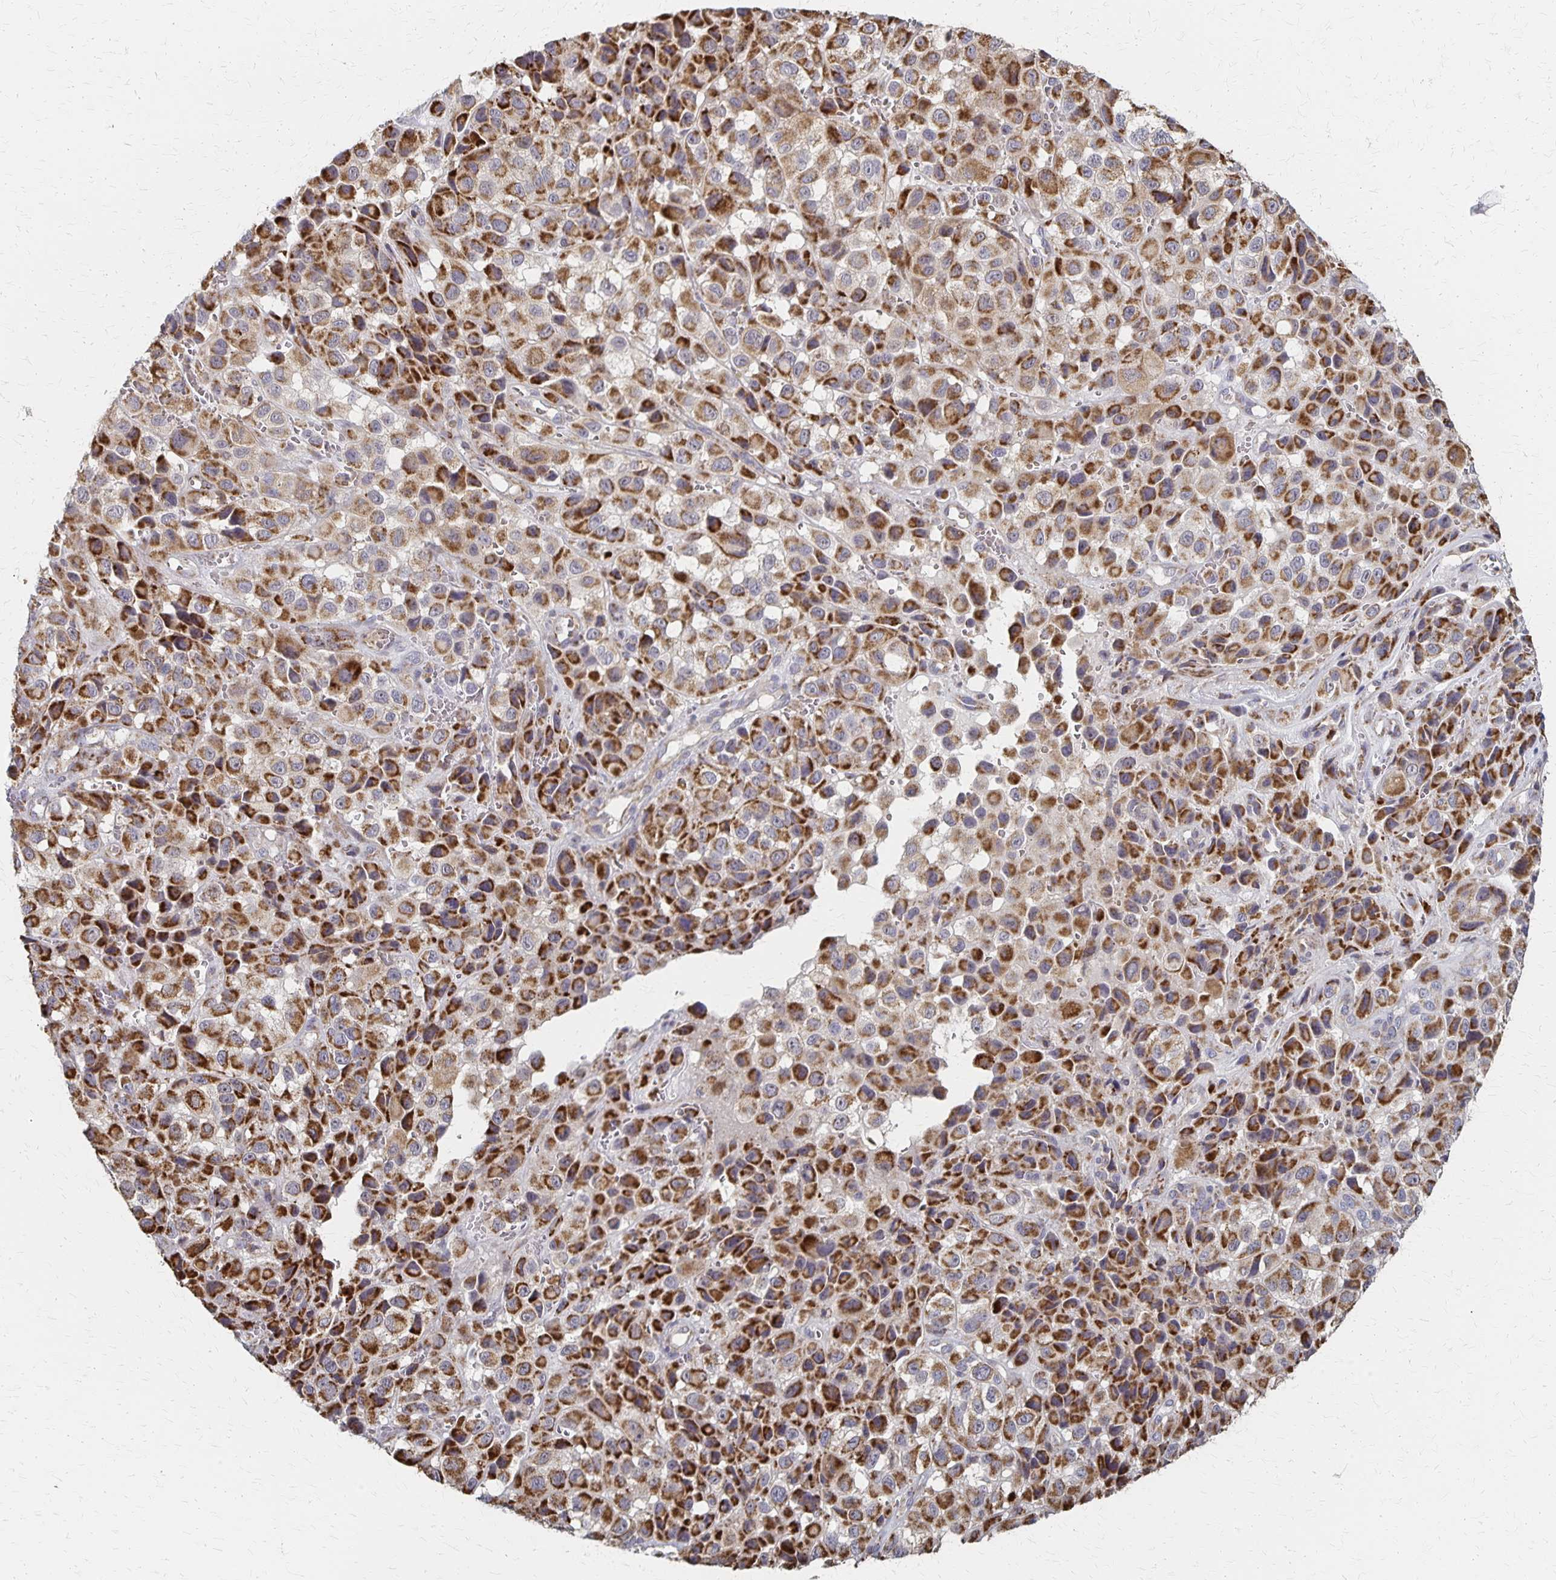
{"staining": {"intensity": "strong", "quantity": ">75%", "location": "cytoplasmic/membranous"}, "tissue": "melanoma", "cell_type": "Tumor cells", "image_type": "cancer", "snomed": [{"axis": "morphology", "description": "Malignant melanoma, NOS"}, {"axis": "topography", "description": "Skin"}], "caption": "Approximately >75% of tumor cells in malignant melanoma demonstrate strong cytoplasmic/membranous protein expression as visualized by brown immunohistochemical staining.", "gene": "DYRK4", "patient": {"sex": "male", "age": 93}}